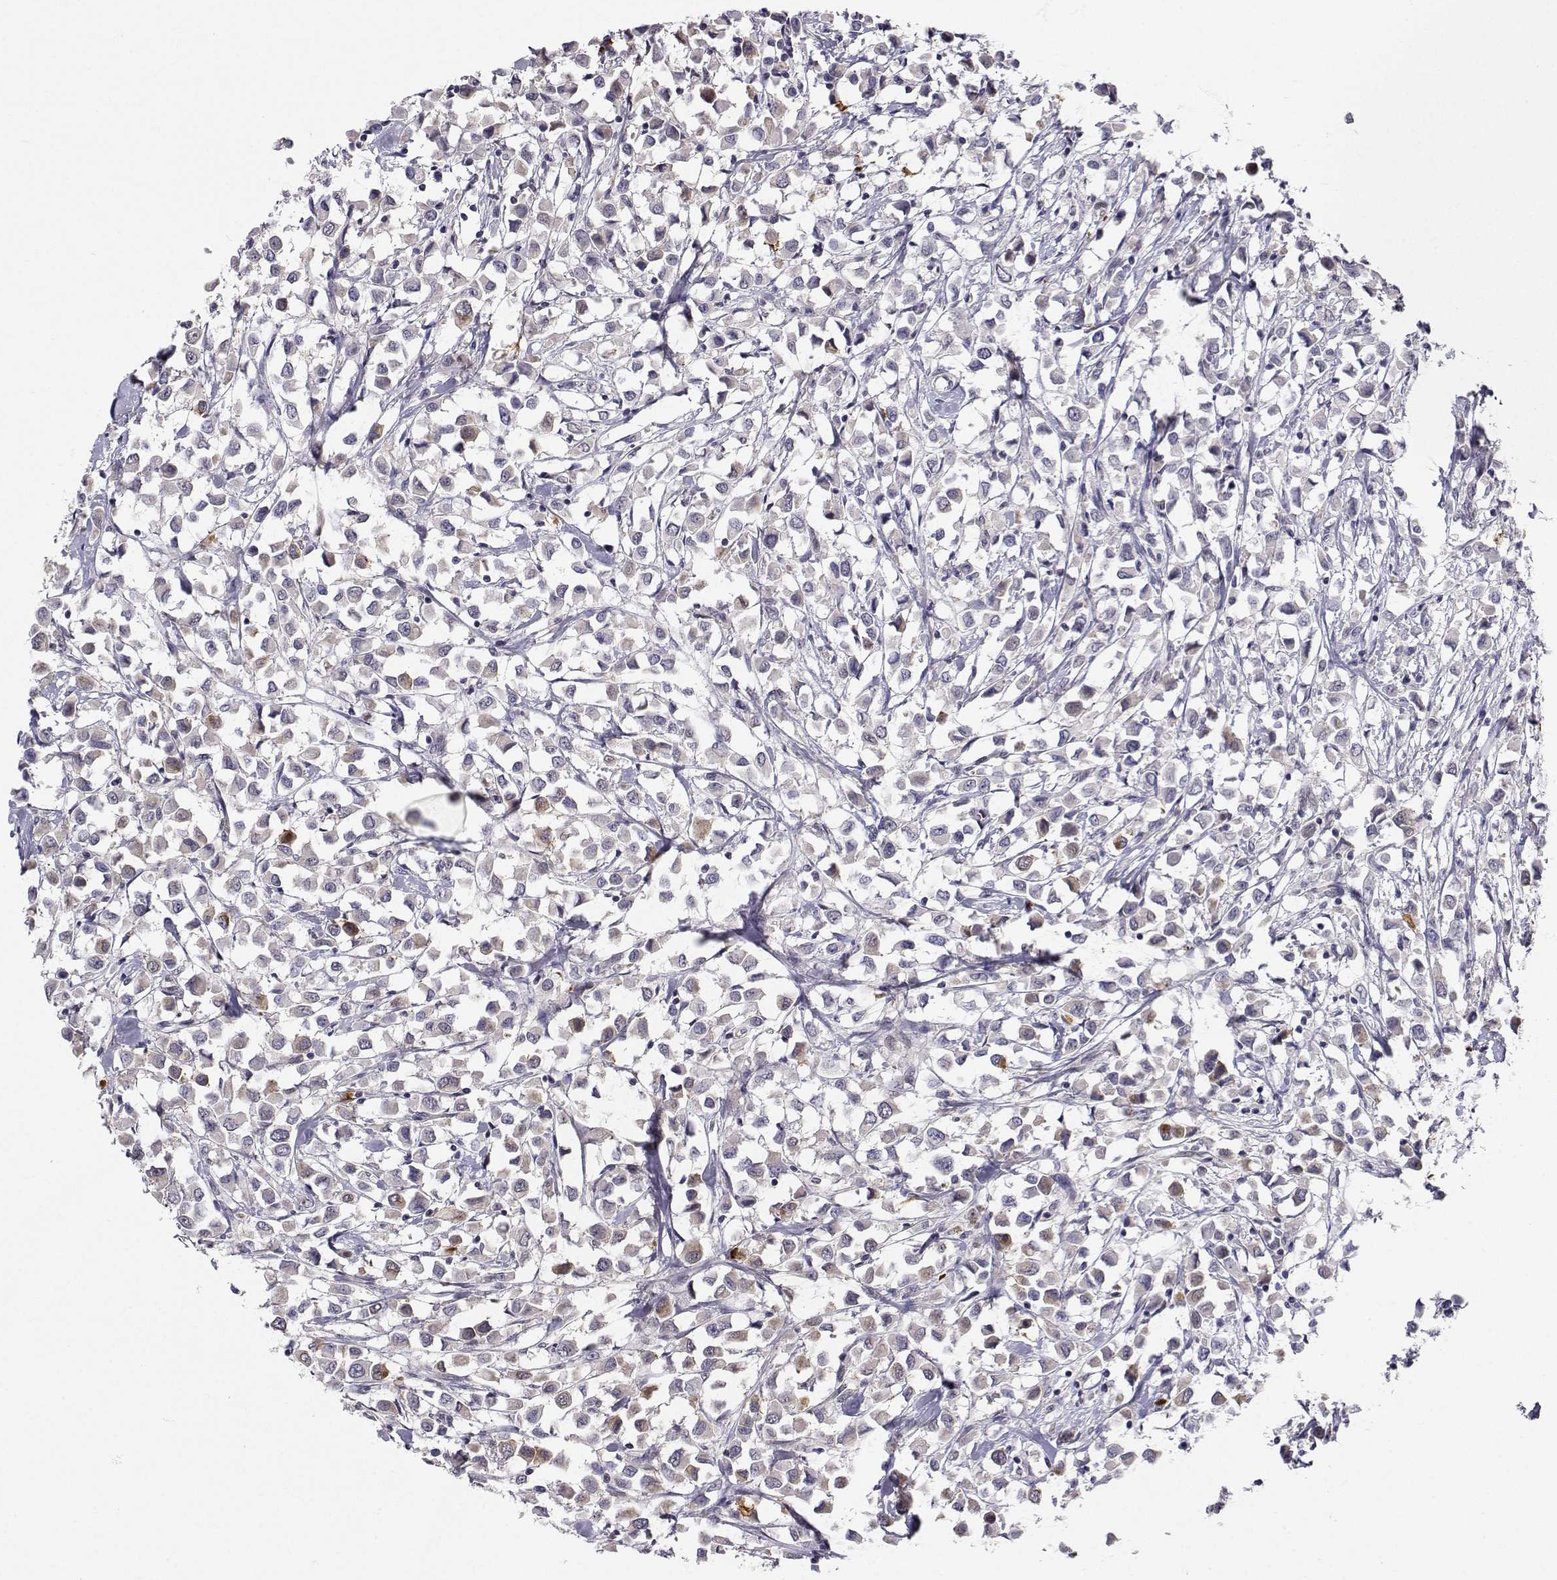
{"staining": {"intensity": "moderate", "quantity": "<25%", "location": "cytoplasmic/membranous"}, "tissue": "breast cancer", "cell_type": "Tumor cells", "image_type": "cancer", "snomed": [{"axis": "morphology", "description": "Duct carcinoma"}, {"axis": "topography", "description": "Breast"}], "caption": "Breast intraductal carcinoma stained with a brown dye displays moderate cytoplasmic/membranous positive expression in about <25% of tumor cells.", "gene": "SLC6A3", "patient": {"sex": "female", "age": 61}}